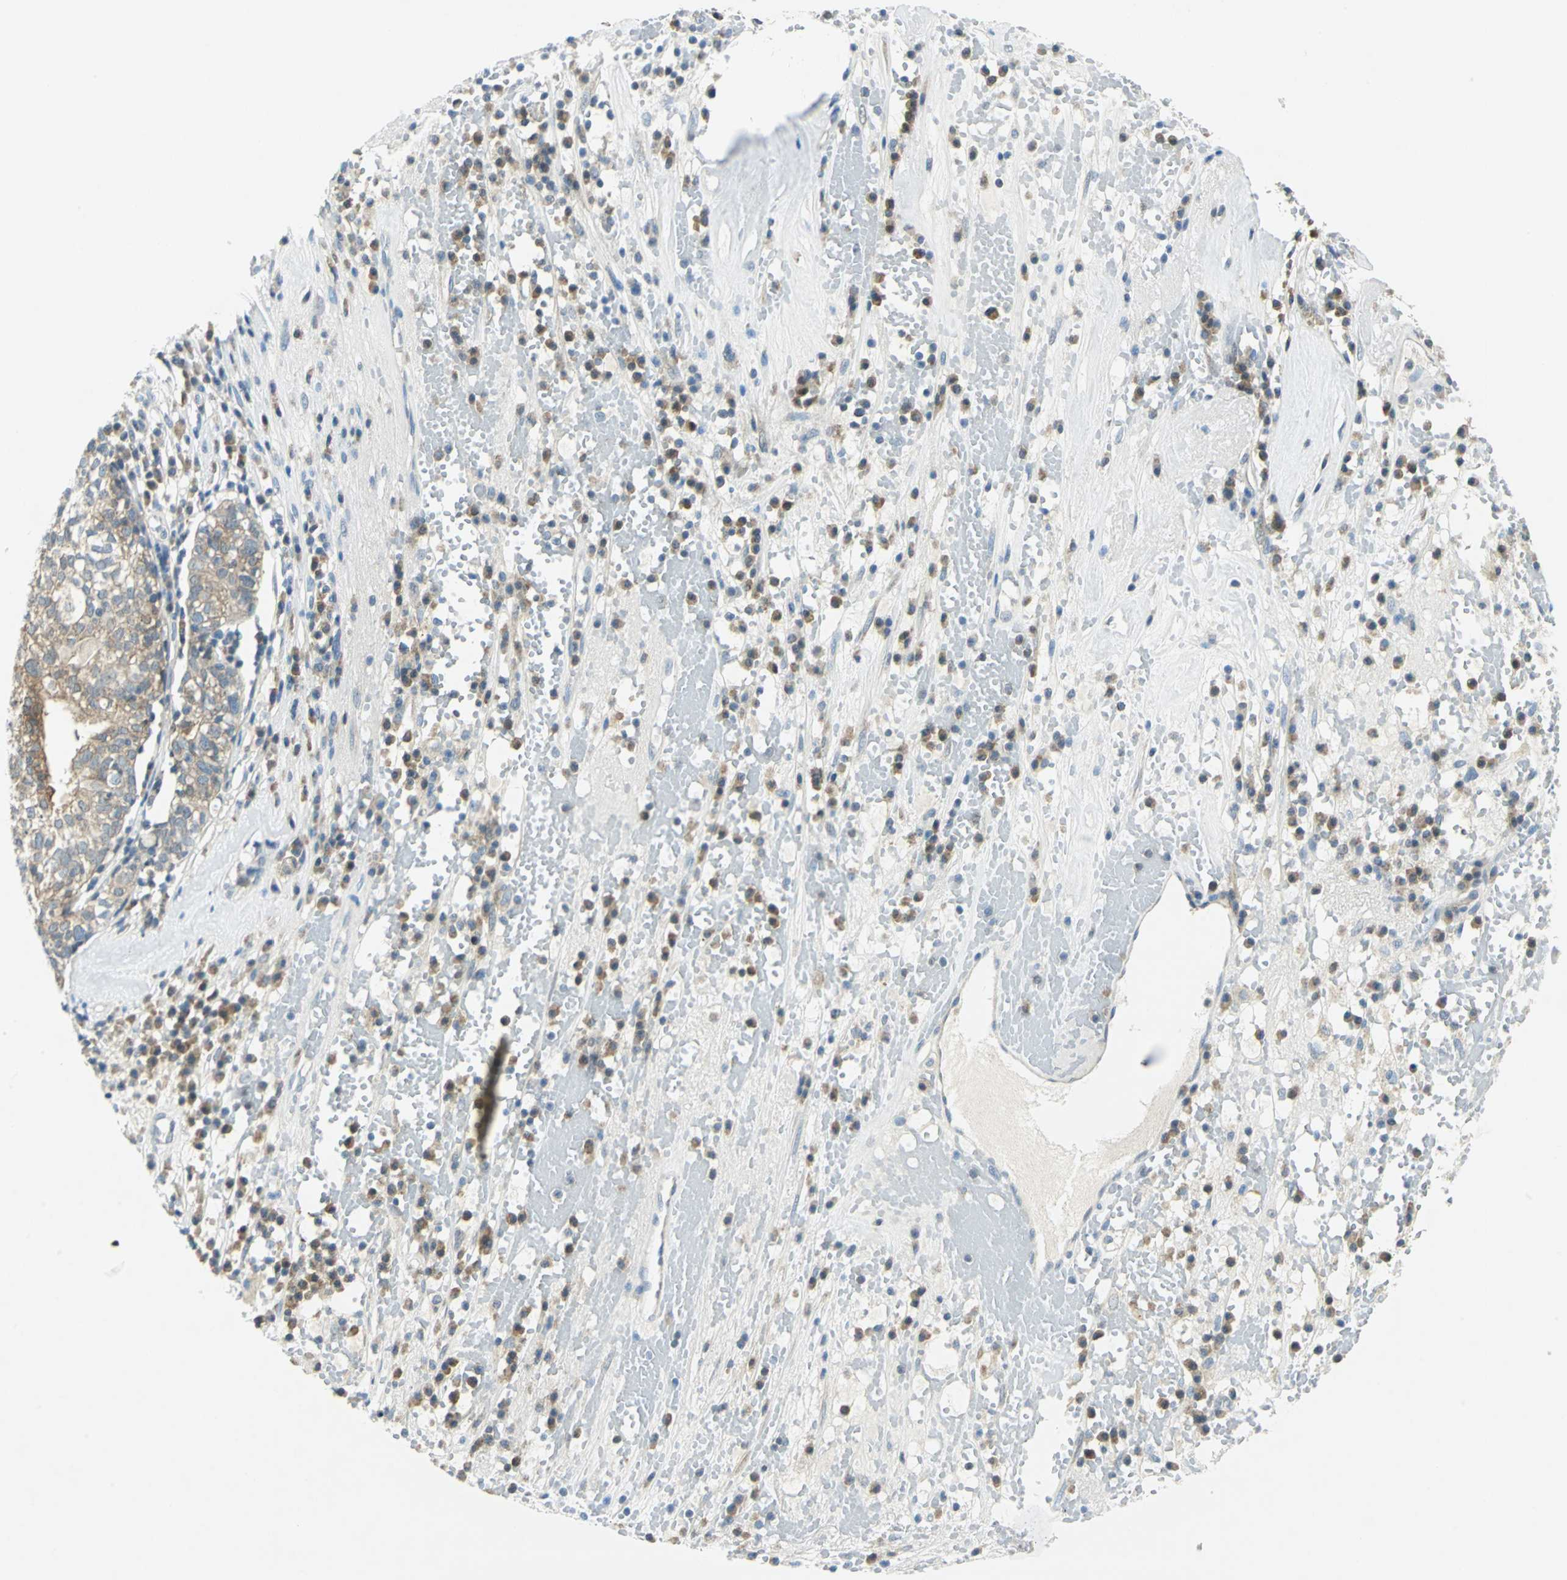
{"staining": {"intensity": "weak", "quantity": ">75%", "location": "cytoplasmic/membranous"}, "tissue": "head and neck cancer", "cell_type": "Tumor cells", "image_type": "cancer", "snomed": [{"axis": "morphology", "description": "Adenocarcinoma, NOS"}, {"axis": "topography", "description": "Salivary gland"}, {"axis": "topography", "description": "Head-Neck"}], "caption": "Immunohistochemistry (IHC) image of neoplastic tissue: head and neck adenocarcinoma stained using immunohistochemistry demonstrates low levels of weak protein expression localized specifically in the cytoplasmic/membranous of tumor cells, appearing as a cytoplasmic/membranous brown color.", "gene": "ALDOA", "patient": {"sex": "female", "age": 65}}